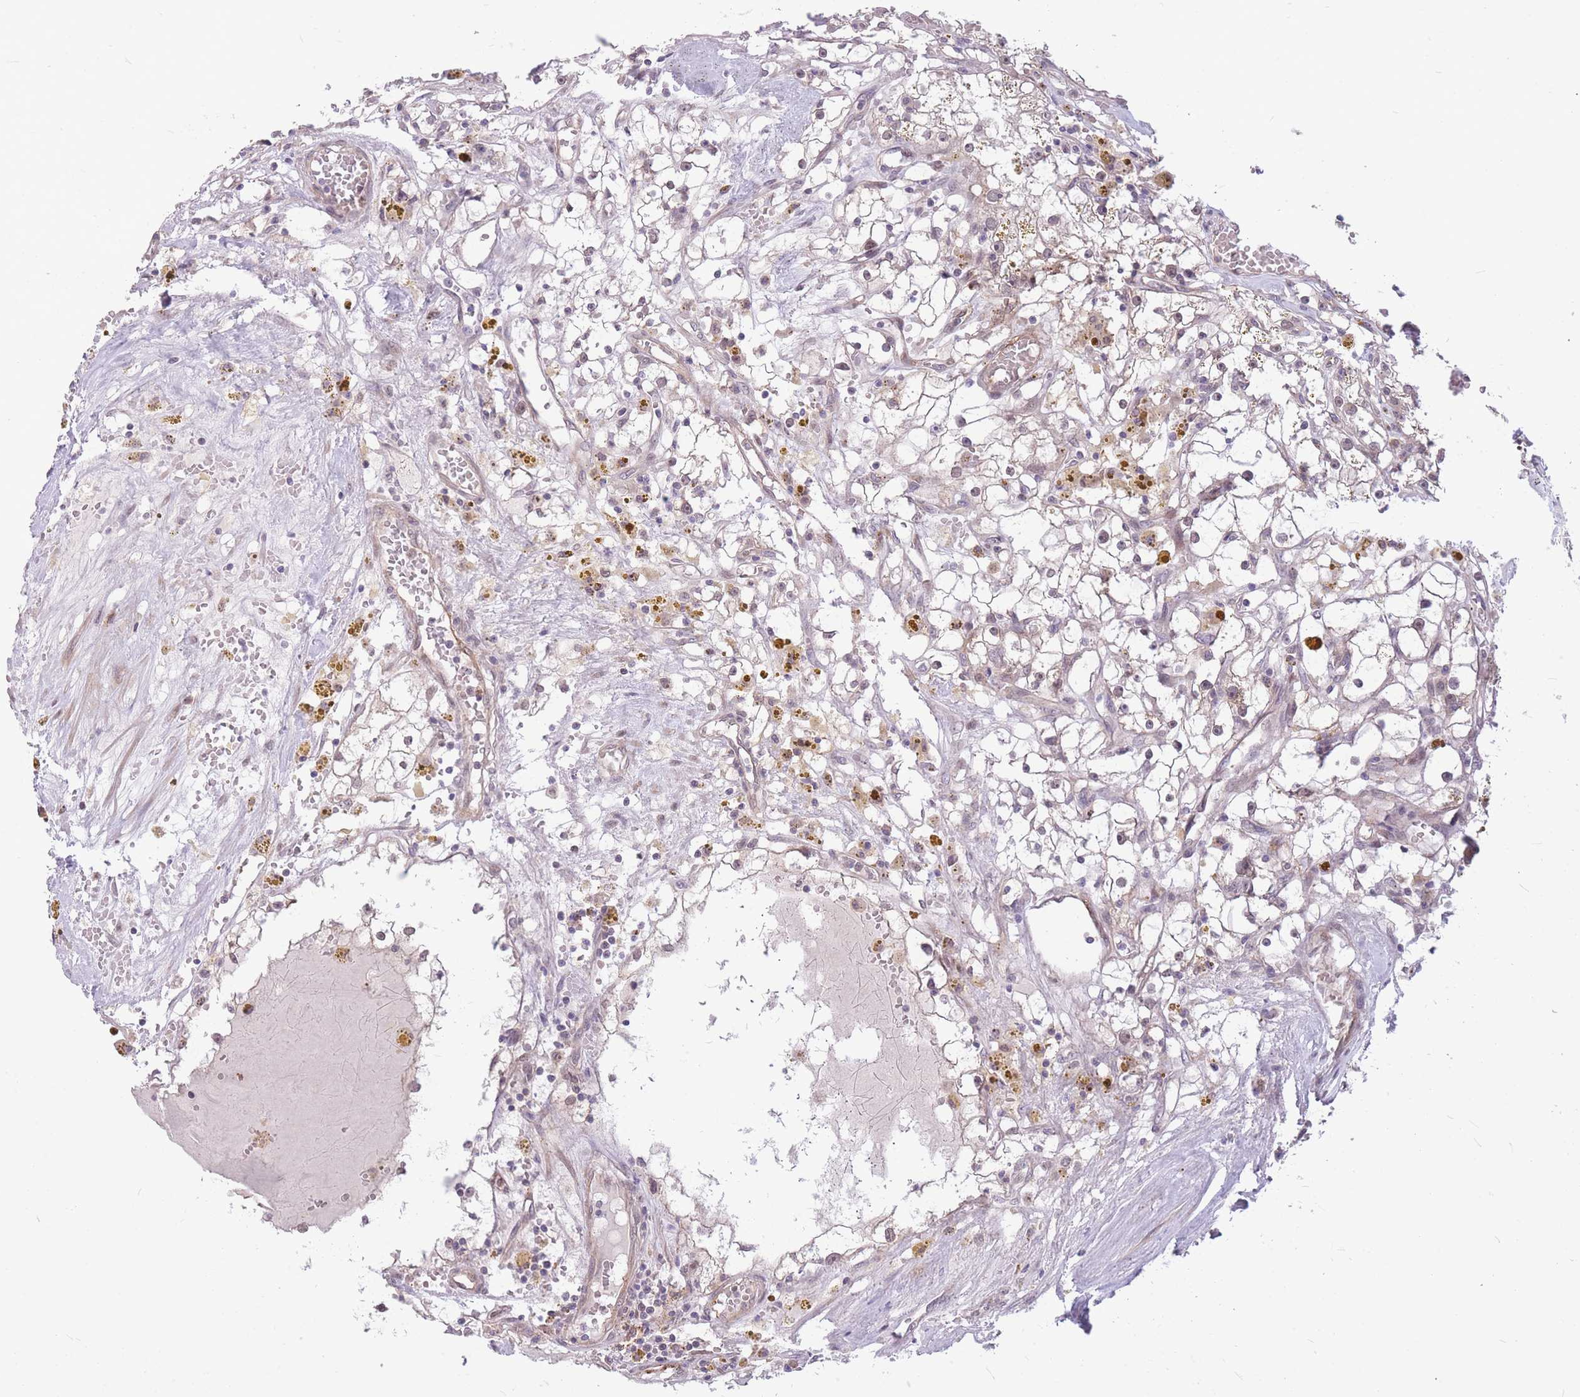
{"staining": {"intensity": "negative", "quantity": "none", "location": "none"}, "tissue": "renal cancer", "cell_type": "Tumor cells", "image_type": "cancer", "snomed": [{"axis": "morphology", "description": "Adenocarcinoma, NOS"}, {"axis": "topography", "description": "Kidney"}], "caption": "This is an IHC photomicrograph of adenocarcinoma (renal). There is no positivity in tumor cells.", "gene": "TCF20", "patient": {"sex": "male", "age": 56}}